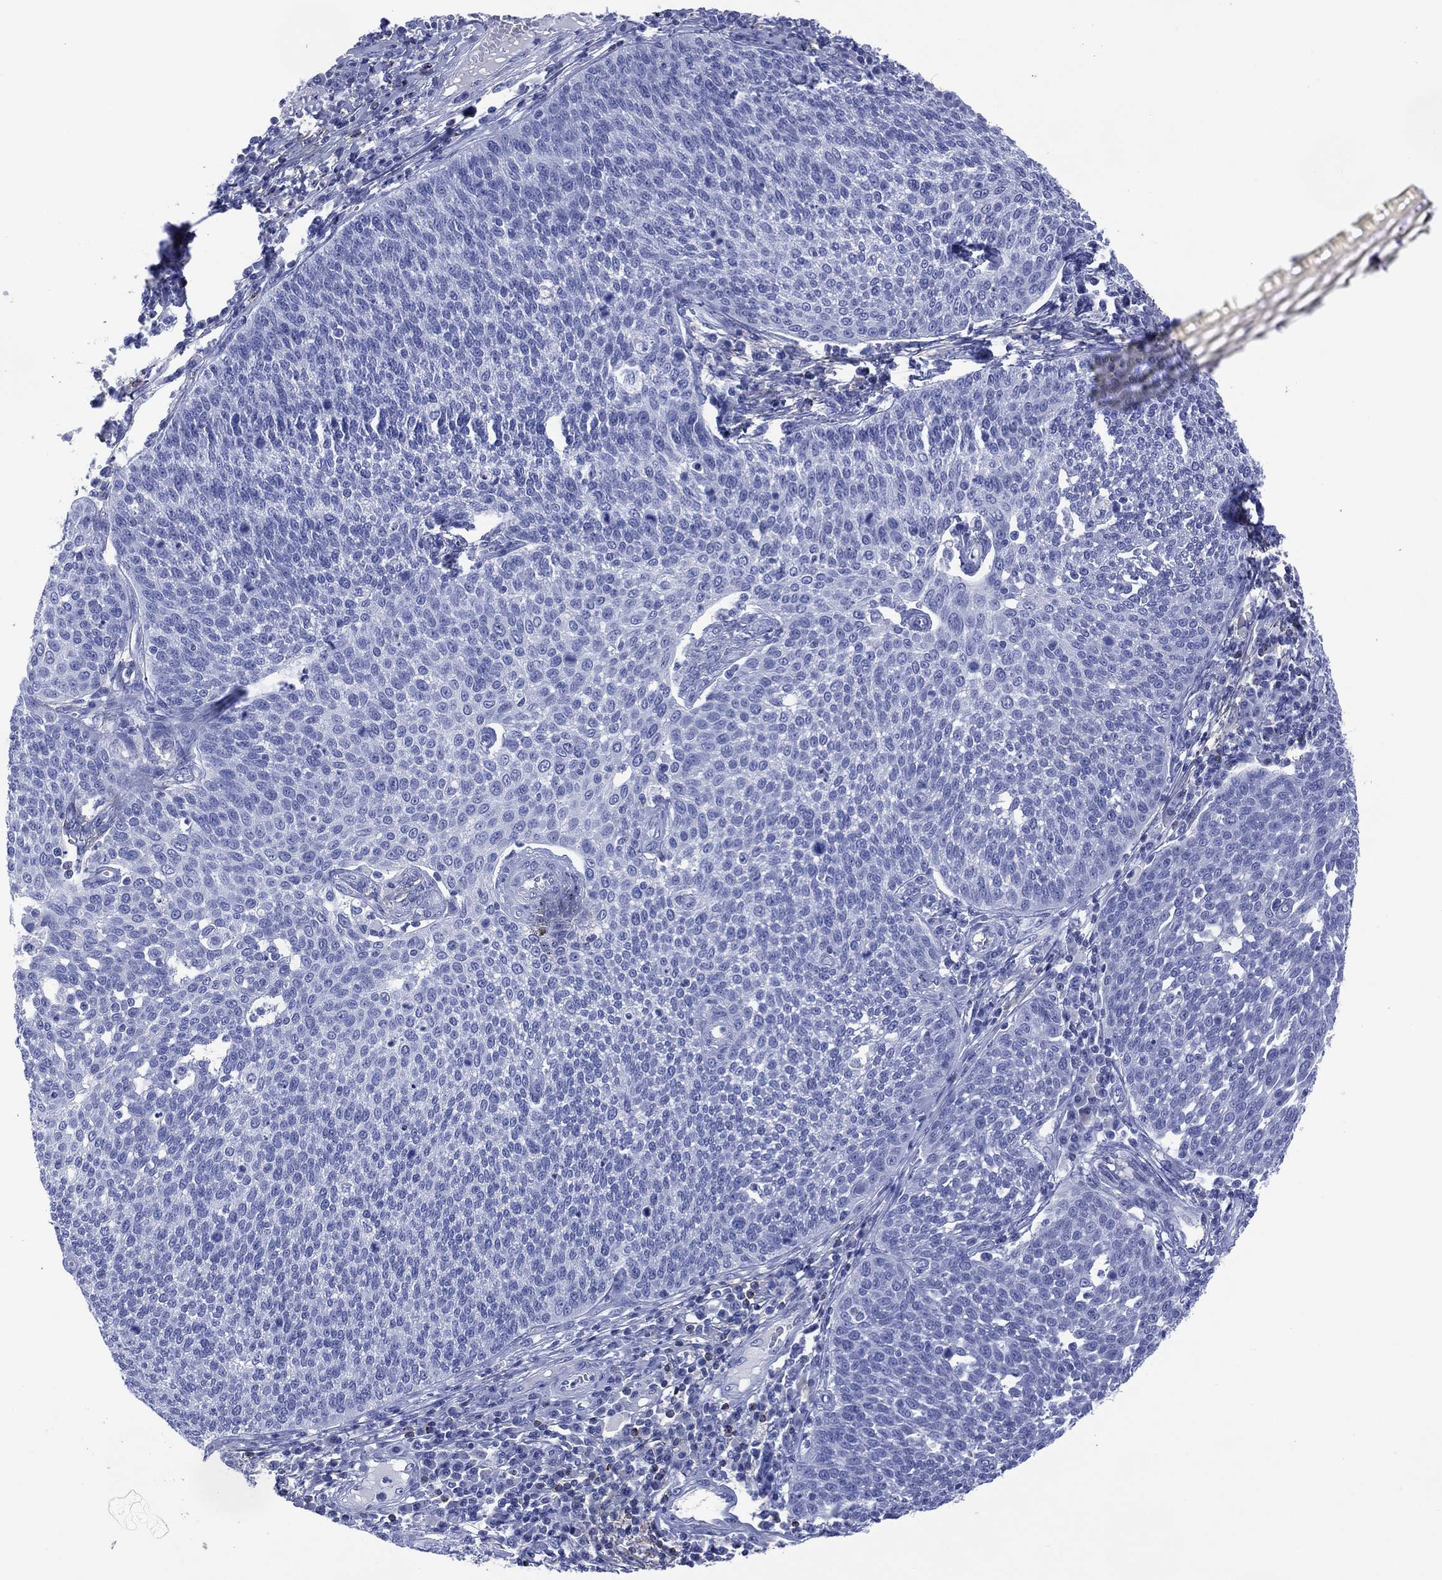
{"staining": {"intensity": "negative", "quantity": "none", "location": "none"}, "tissue": "cervical cancer", "cell_type": "Tumor cells", "image_type": "cancer", "snomed": [{"axis": "morphology", "description": "Squamous cell carcinoma, NOS"}, {"axis": "topography", "description": "Cervix"}], "caption": "A high-resolution micrograph shows immunohistochemistry staining of cervical squamous cell carcinoma, which demonstrates no significant positivity in tumor cells.", "gene": "DPP4", "patient": {"sex": "female", "age": 34}}